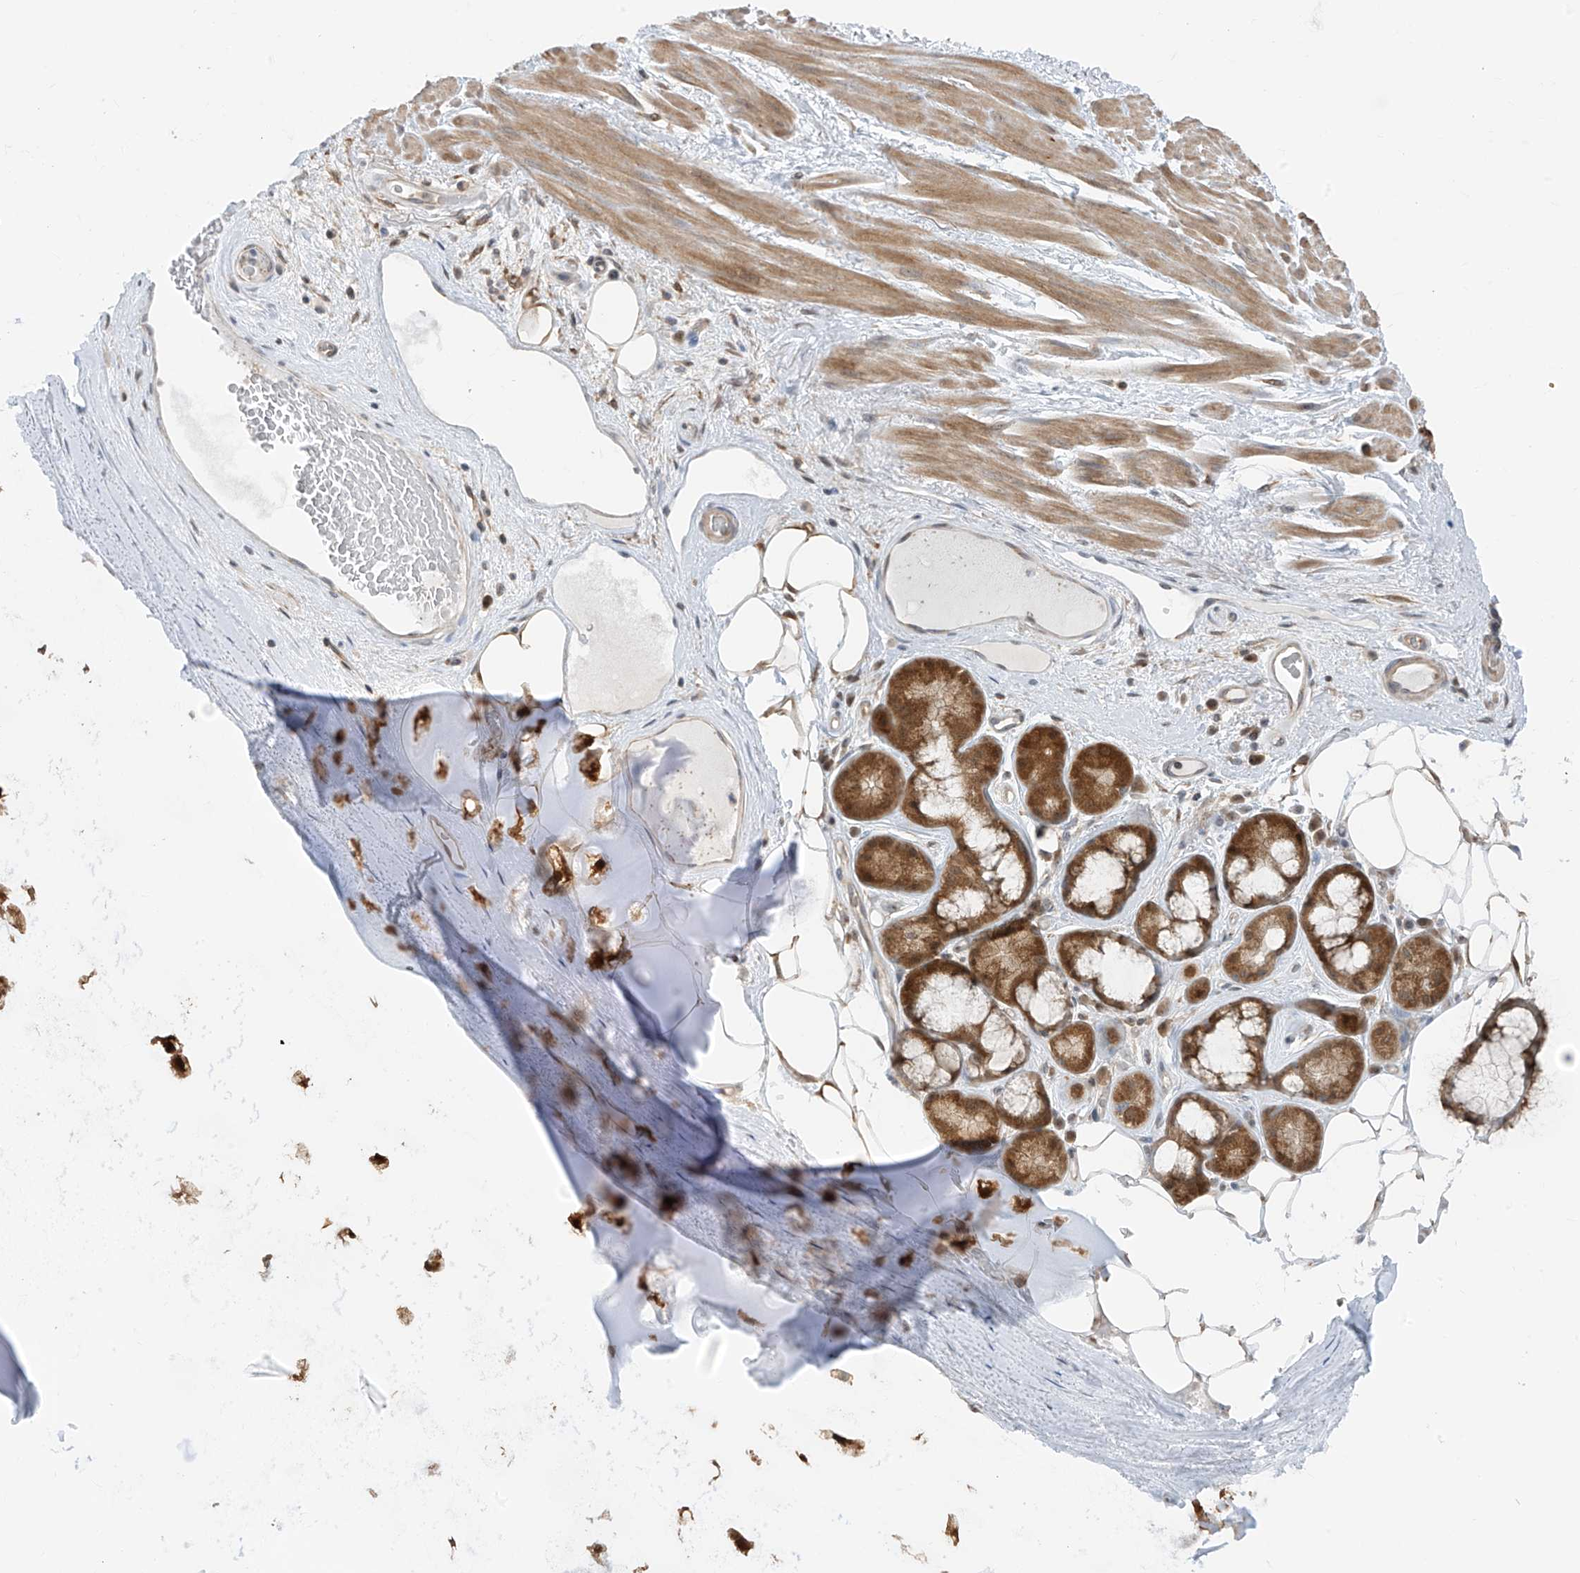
{"staining": {"intensity": "moderate", "quantity": ">75%", "location": "cytoplasmic/membranous"}, "tissue": "adipose tissue", "cell_type": "Adipocytes", "image_type": "normal", "snomed": [{"axis": "morphology", "description": "Normal tissue, NOS"}, {"axis": "morphology", "description": "Squamous cell carcinoma, NOS"}, {"axis": "topography", "description": "Lymph node"}, {"axis": "topography", "description": "Bronchus"}, {"axis": "topography", "description": "Lung"}], "caption": "A brown stain highlights moderate cytoplasmic/membranous staining of a protein in adipocytes of benign human adipose tissue.", "gene": "TTC38", "patient": {"sex": "male", "age": 66}}